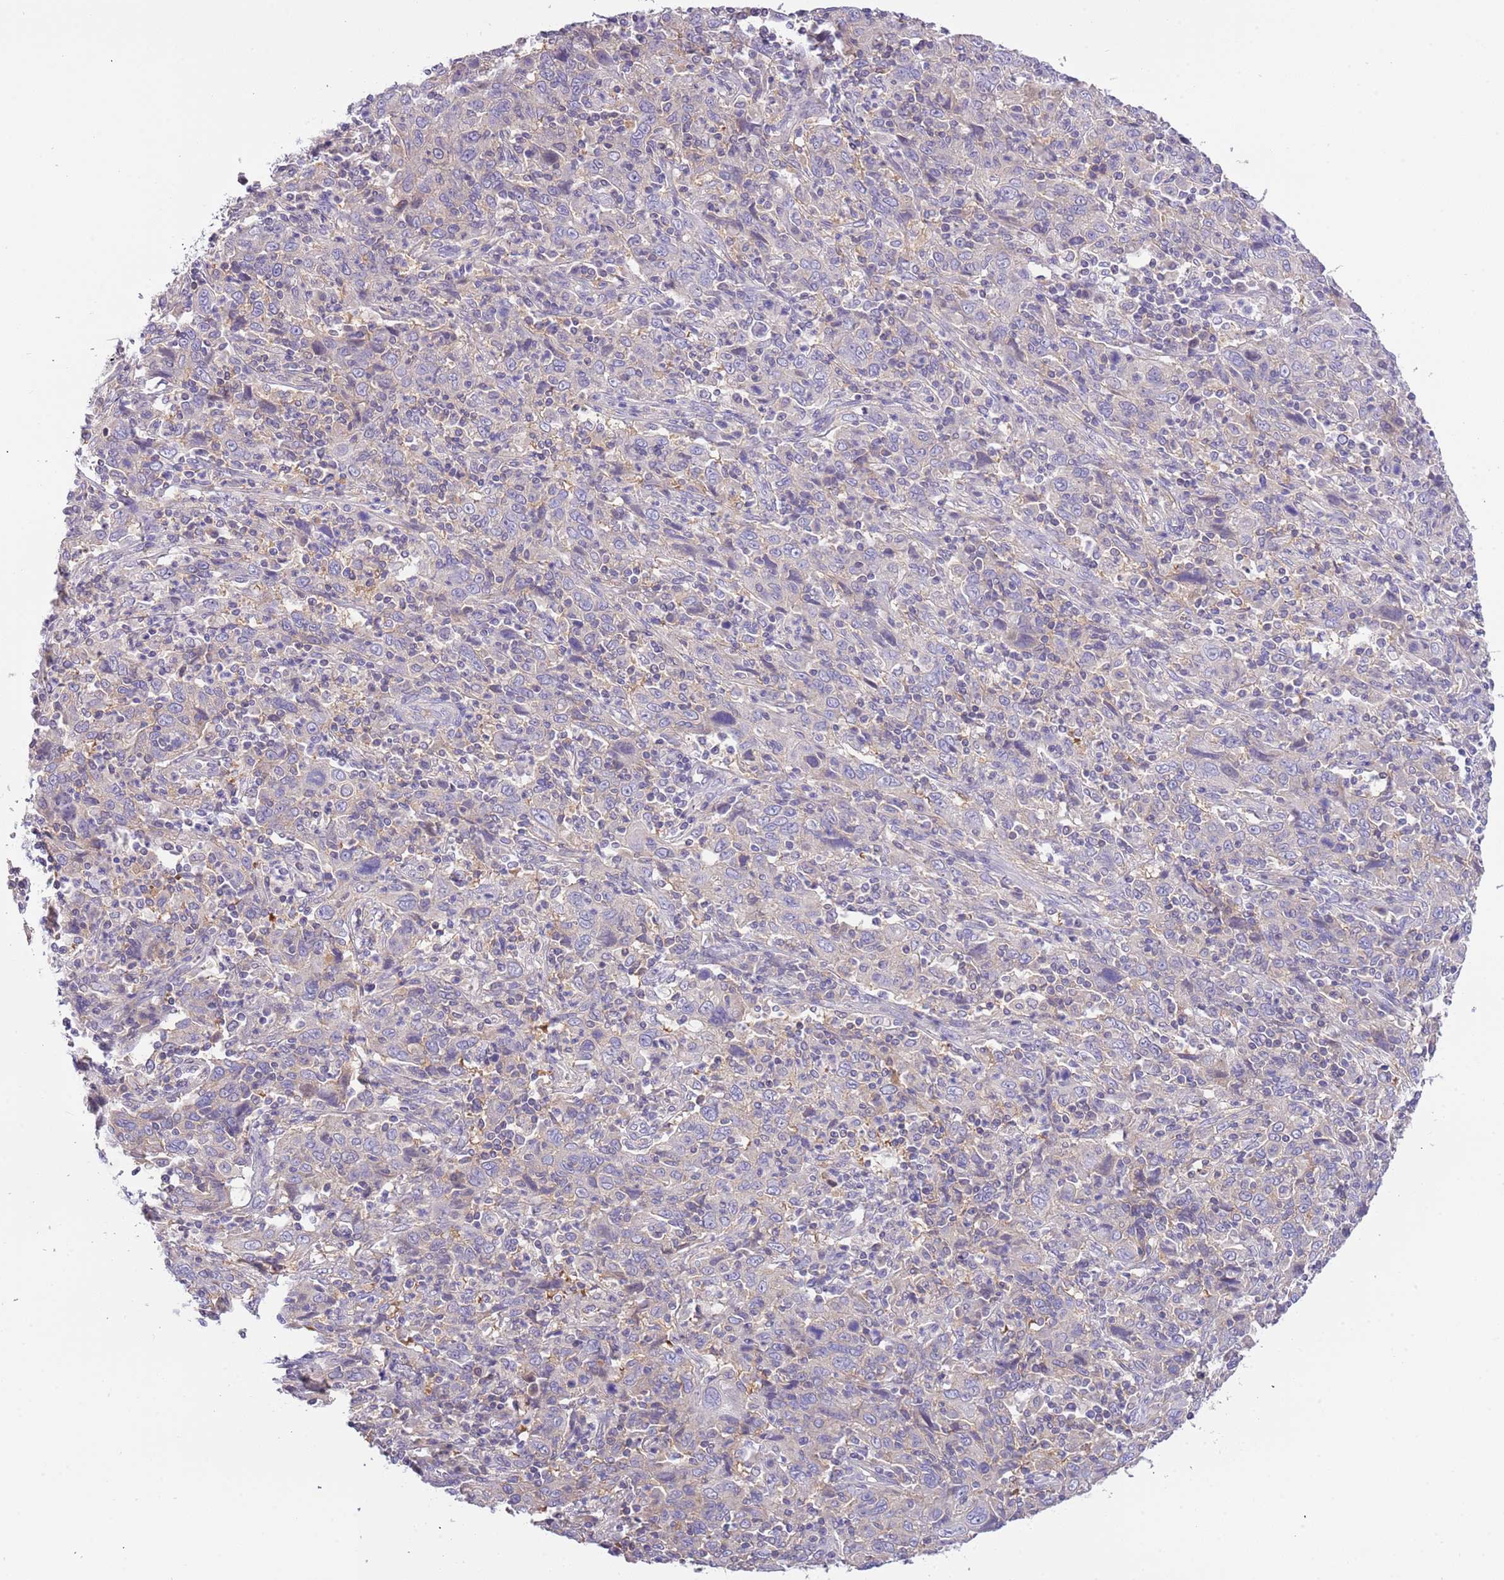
{"staining": {"intensity": "negative", "quantity": "none", "location": "none"}, "tissue": "cervical cancer", "cell_type": "Tumor cells", "image_type": "cancer", "snomed": [{"axis": "morphology", "description": "Squamous cell carcinoma, NOS"}, {"axis": "topography", "description": "Cervix"}], "caption": "Protein analysis of cervical cancer (squamous cell carcinoma) exhibits no significant positivity in tumor cells.", "gene": "STIP1", "patient": {"sex": "female", "age": 46}}